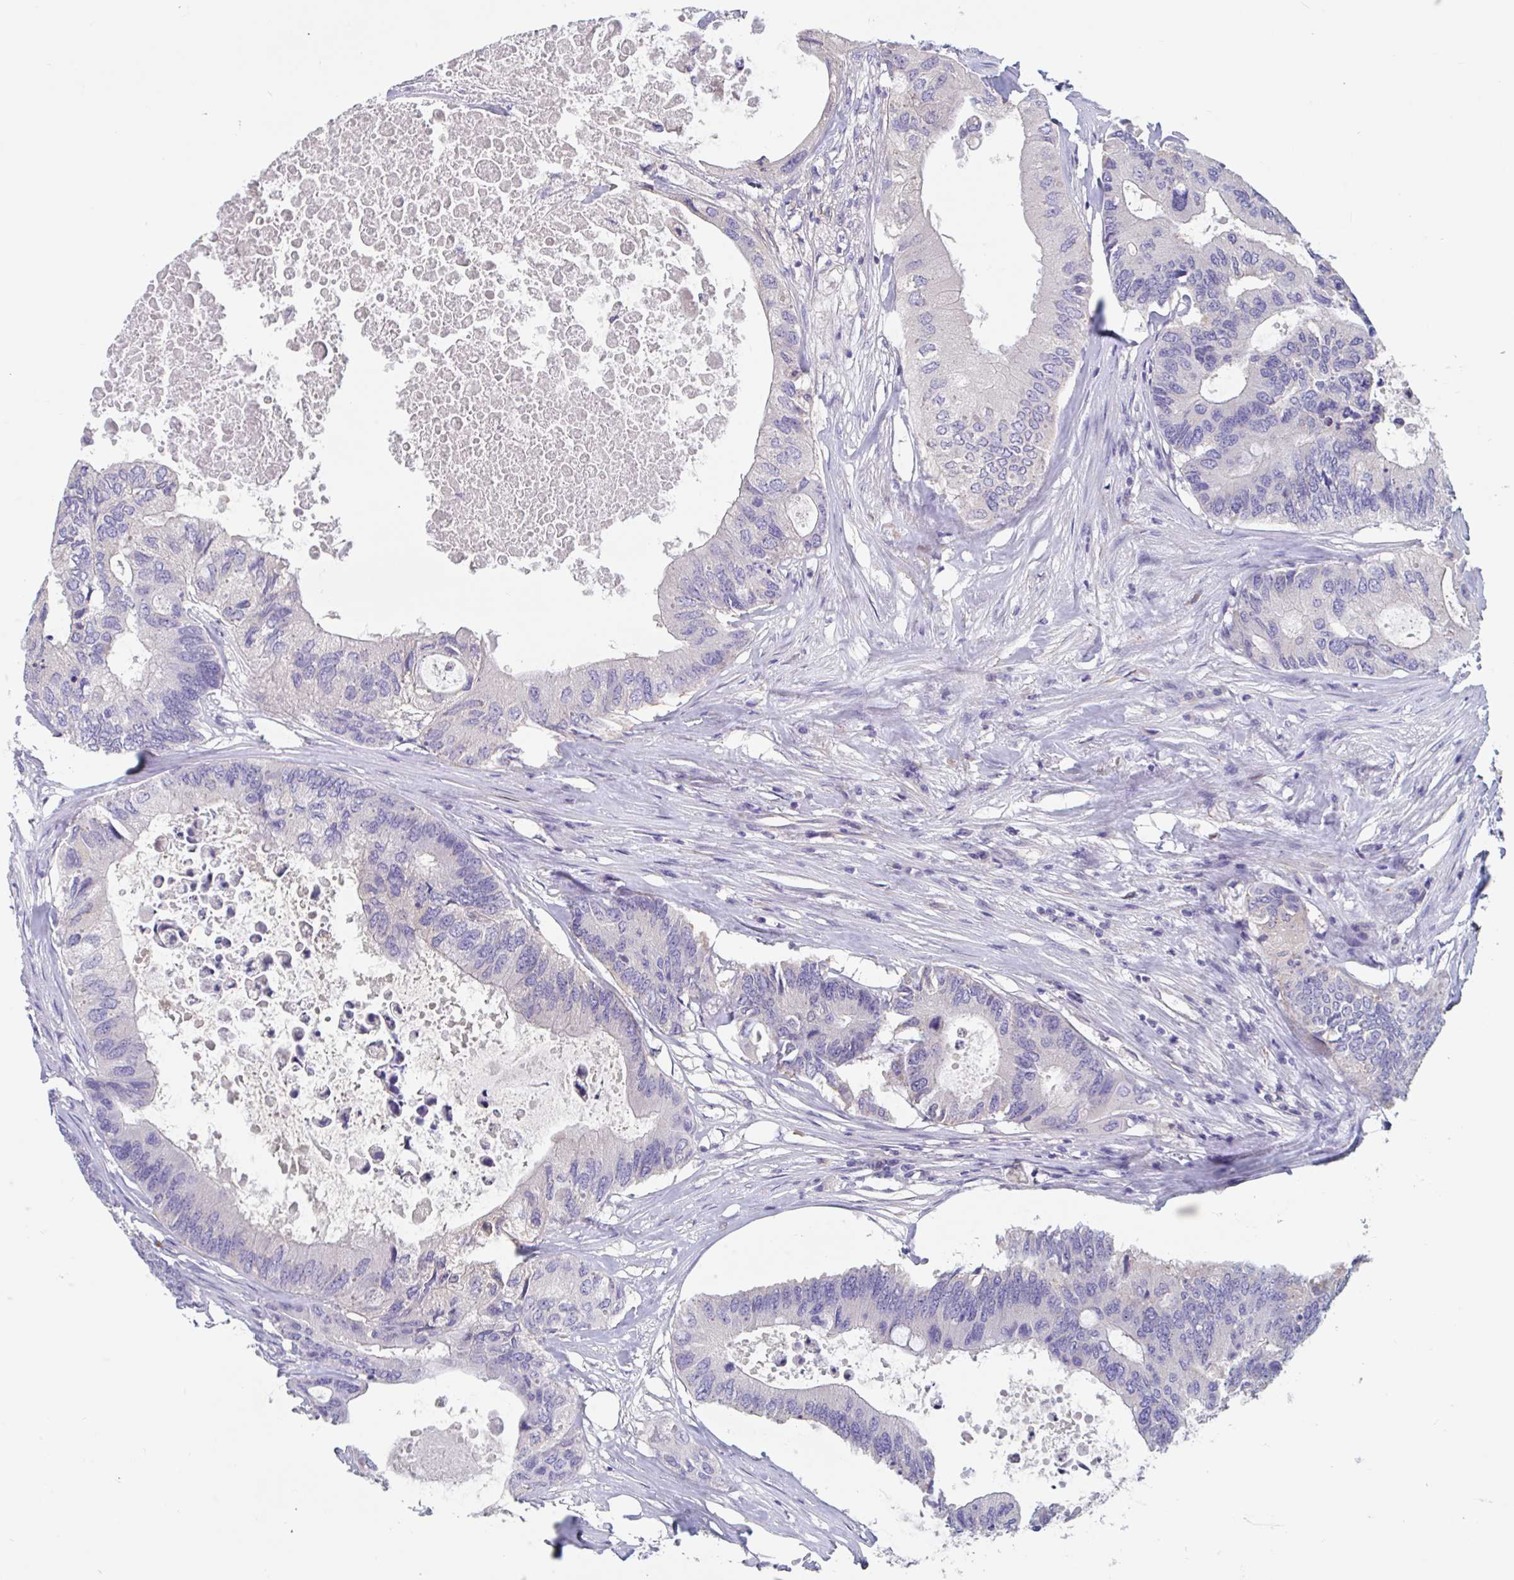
{"staining": {"intensity": "negative", "quantity": "none", "location": "none"}, "tissue": "colorectal cancer", "cell_type": "Tumor cells", "image_type": "cancer", "snomed": [{"axis": "morphology", "description": "Adenocarcinoma, NOS"}, {"axis": "topography", "description": "Colon"}], "caption": "Immunohistochemistry of human adenocarcinoma (colorectal) shows no expression in tumor cells.", "gene": "ZNHIT2", "patient": {"sex": "male", "age": 71}}